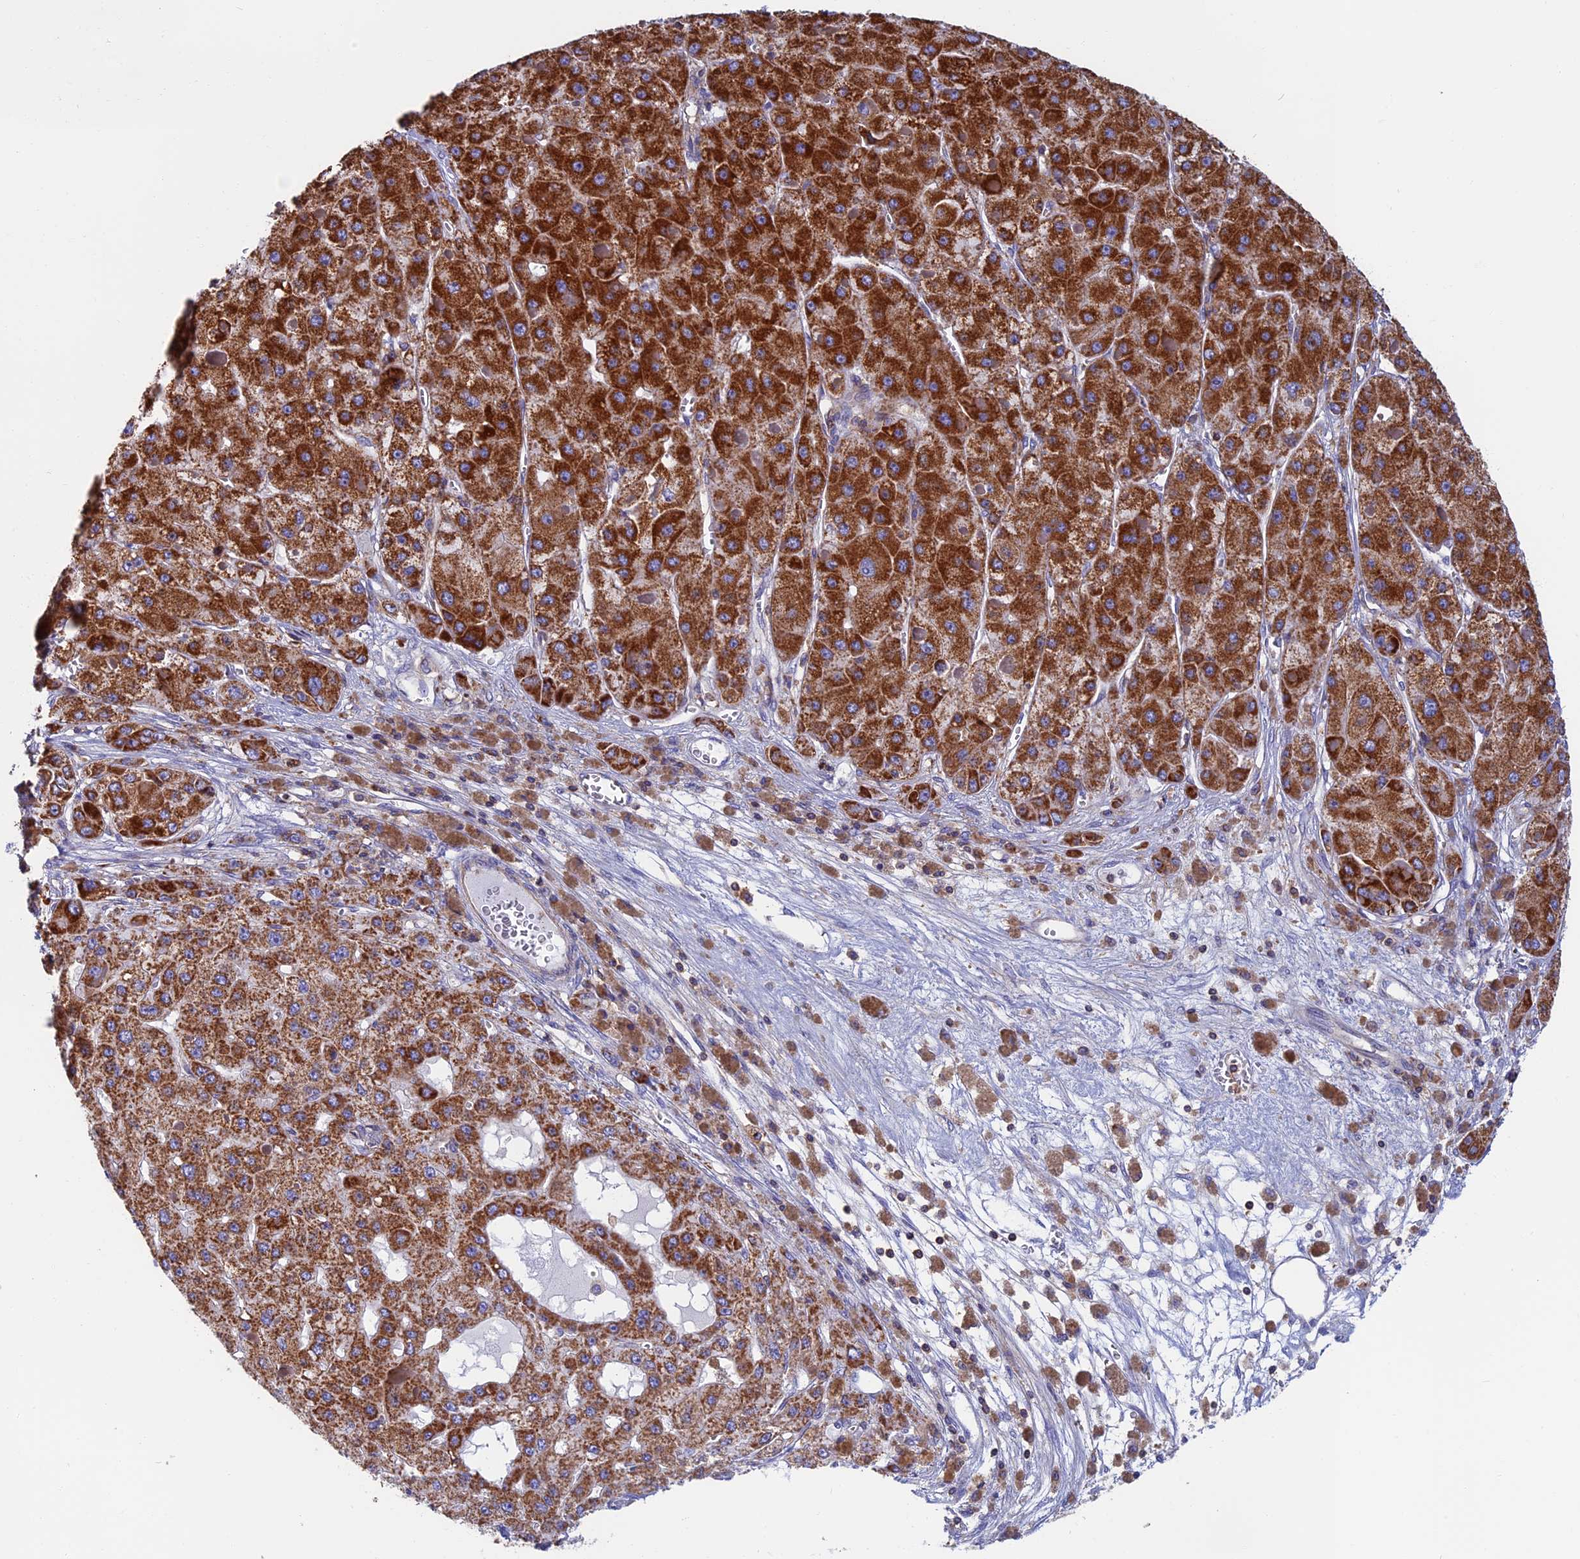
{"staining": {"intensity": "strong", "quantity": ">75%", "location": "cytoplasmic/membranous"}, "tissue": "liver cancer", "cell_type": "Tumor cells", "image_type": "cancer", "snomed": [{"axis": "morphology", "description": "Carcinoma, Hepatocellular, NOS"}, {"axis": "topography", "description": "Liver"}], "caption": "IHC (DAB (3,3'-diaminobenzidine)) staining of liver hepatocellular carcinoma exhibits strong cytoplasmic/membranous protein staining in approximately >75% of tumor cells.", "gene": "HSD17B8", "patient": {"sex": "female", "age": 73}}